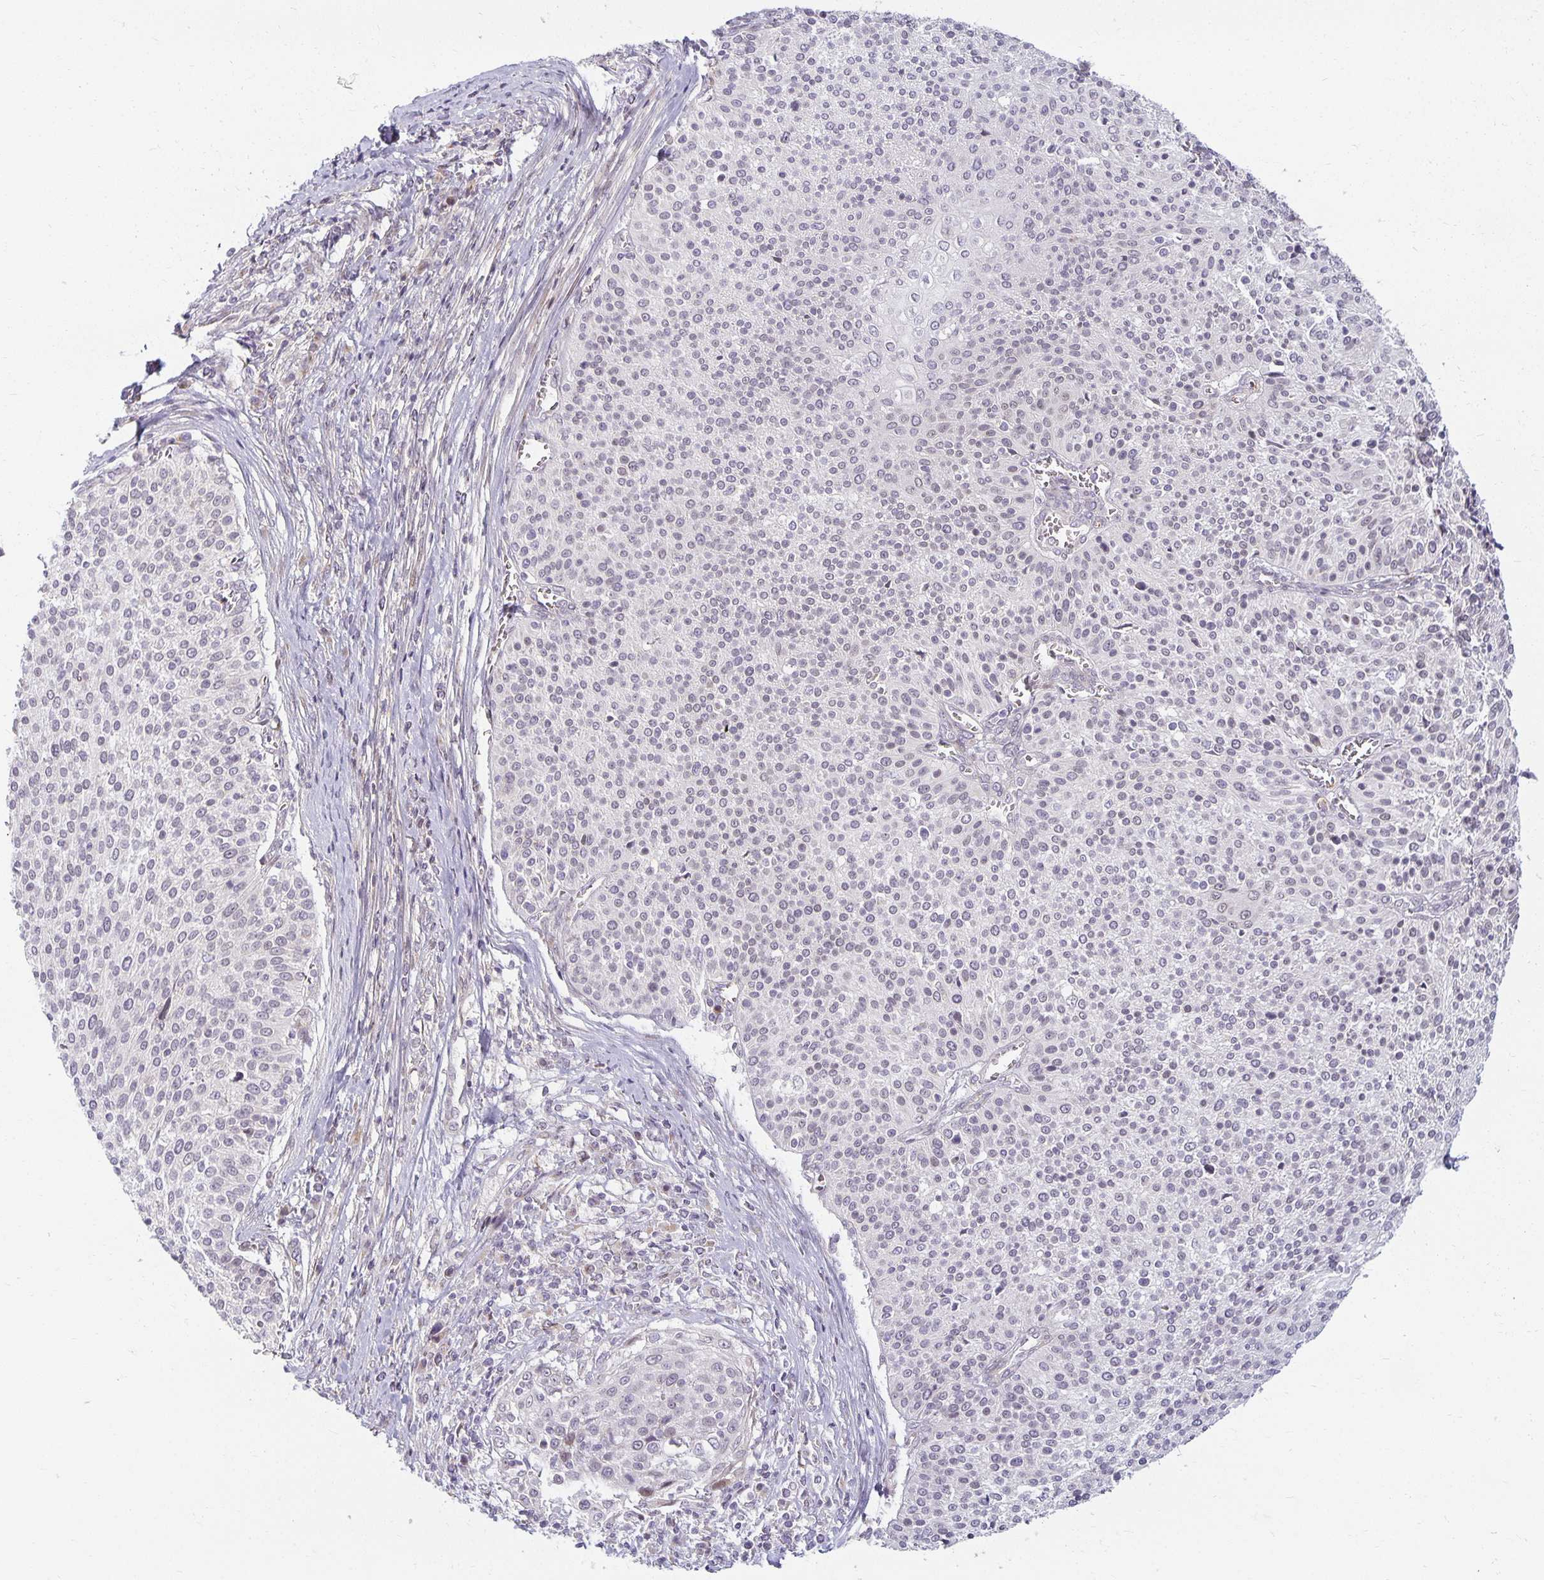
{"staining": {"intensity": "negative", "quantity": "none", "location": "none"}, "tissue": "cervical cancer", "cell_type": "Tumor cells", "image_type": "cancer", "snomed": [{"axis": "morphology", "description": "Squamous cell carcinoma, NOS"}, {"axis": "topography", "description": "Cervix"}], "caption": "A high-resolution histopathology image shows immunohistochemistry (IHC) staining of cervical cancer (squamous cell carcinoma), which reveals no significant positivity in tumor cells. (DAB (3,3'-diaminobenzidine) IHC visualized using brightfield microscopy, high magnification).", "gene": "EHF", "patient": {"sex": "female", "age": 31}}